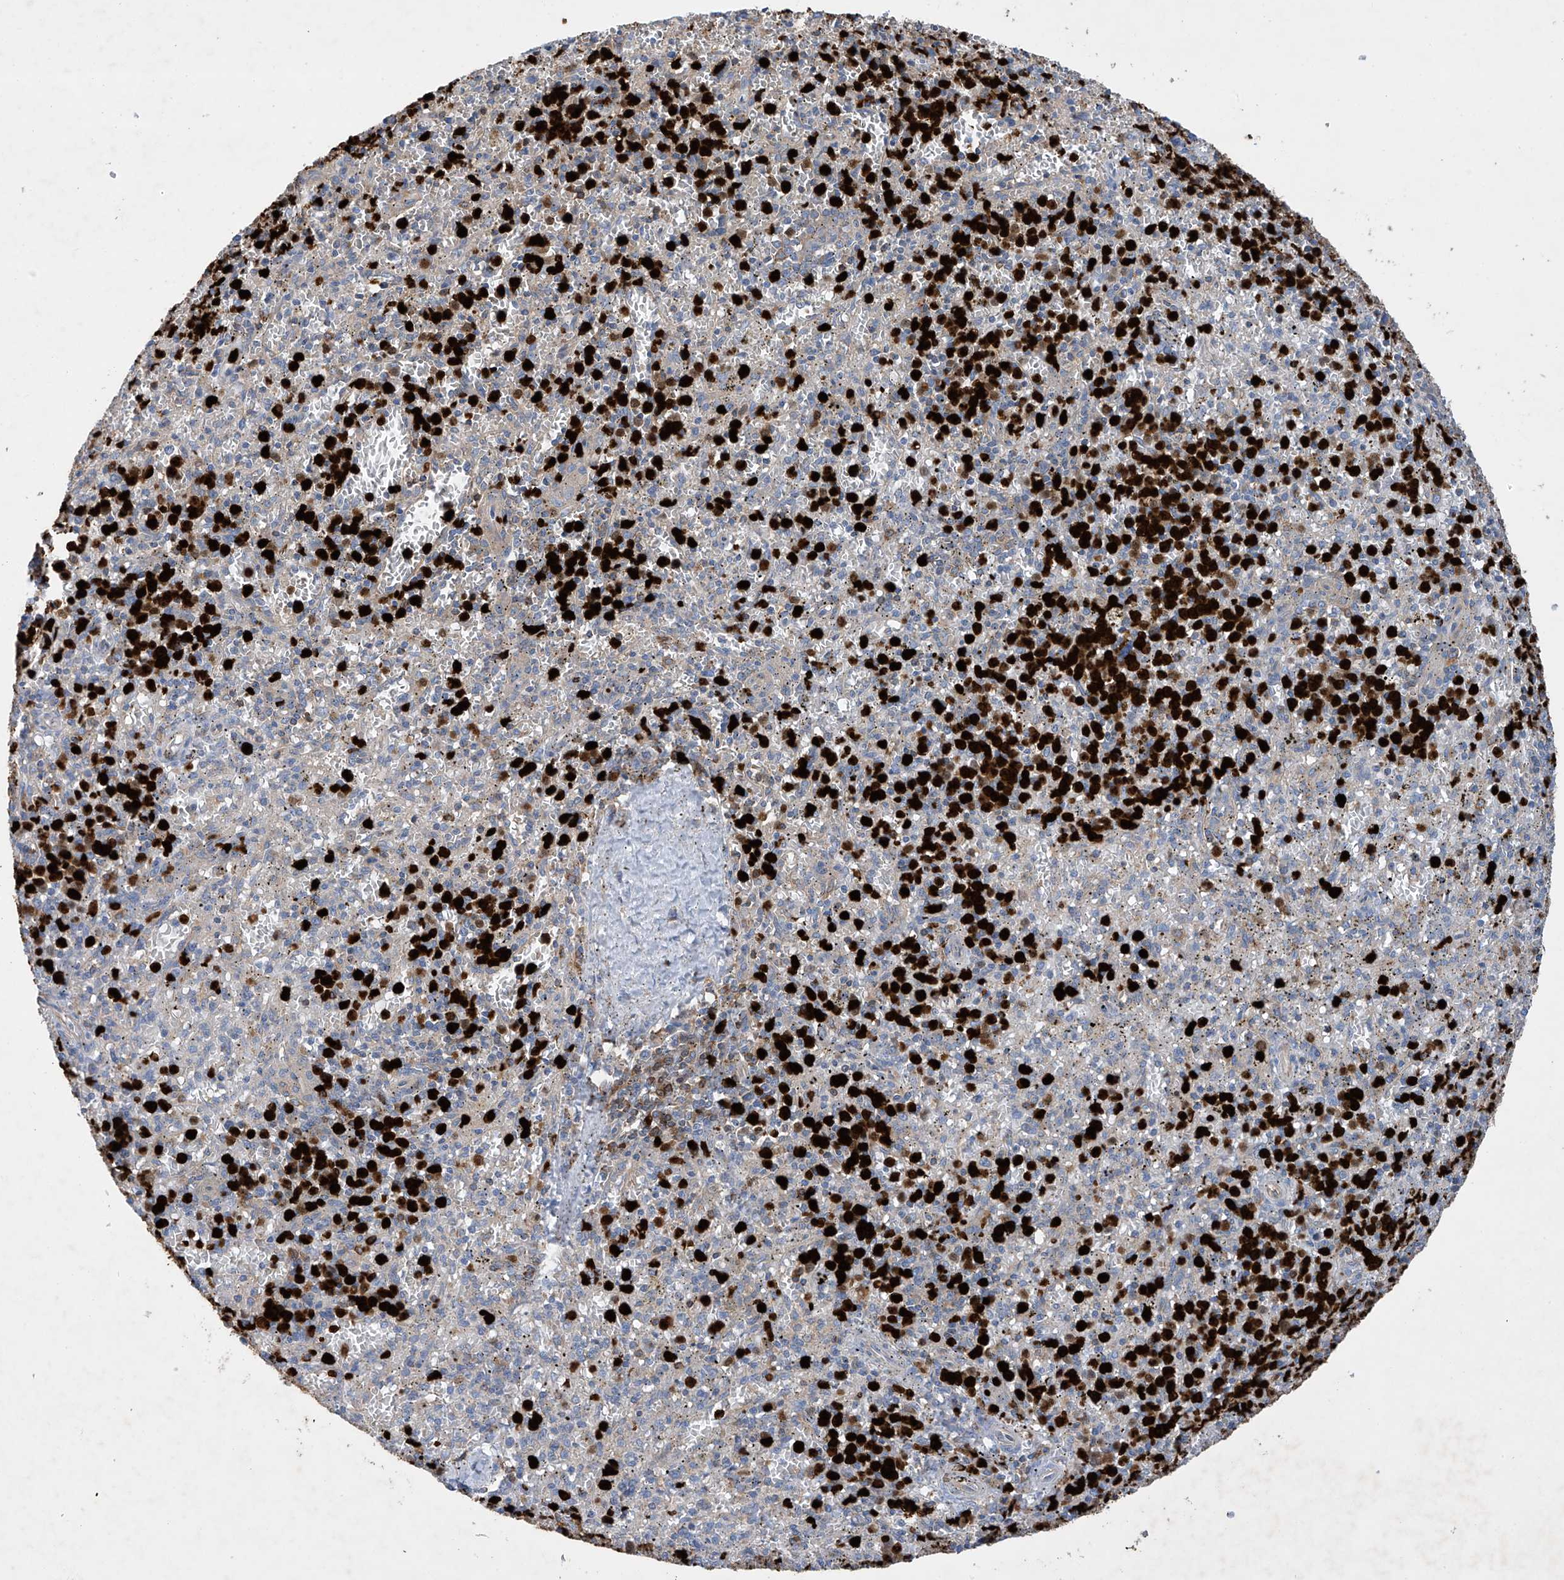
{"staining": {"intensity": "strong", "quantity": "25%-75%", "location": "cytoplasmic/membranous"}, "tissue": "spleen", "cell_type": "Cells in red pulp", "image_type": "normal", "snomed": [{"axis": "morphology", "description": "Normal tissue, NOS"}, {"axis": "topography", "description": "Spleen"}], "caption": "The image reveals immunohistochemical staining of normal spleen. There is strong cytoplasmic/membranous positivity is identified in approximately 25%-75% of cells in red pulp.", "gene": "PHACTR2", "patient": {"sex": "male", "age": 72}}